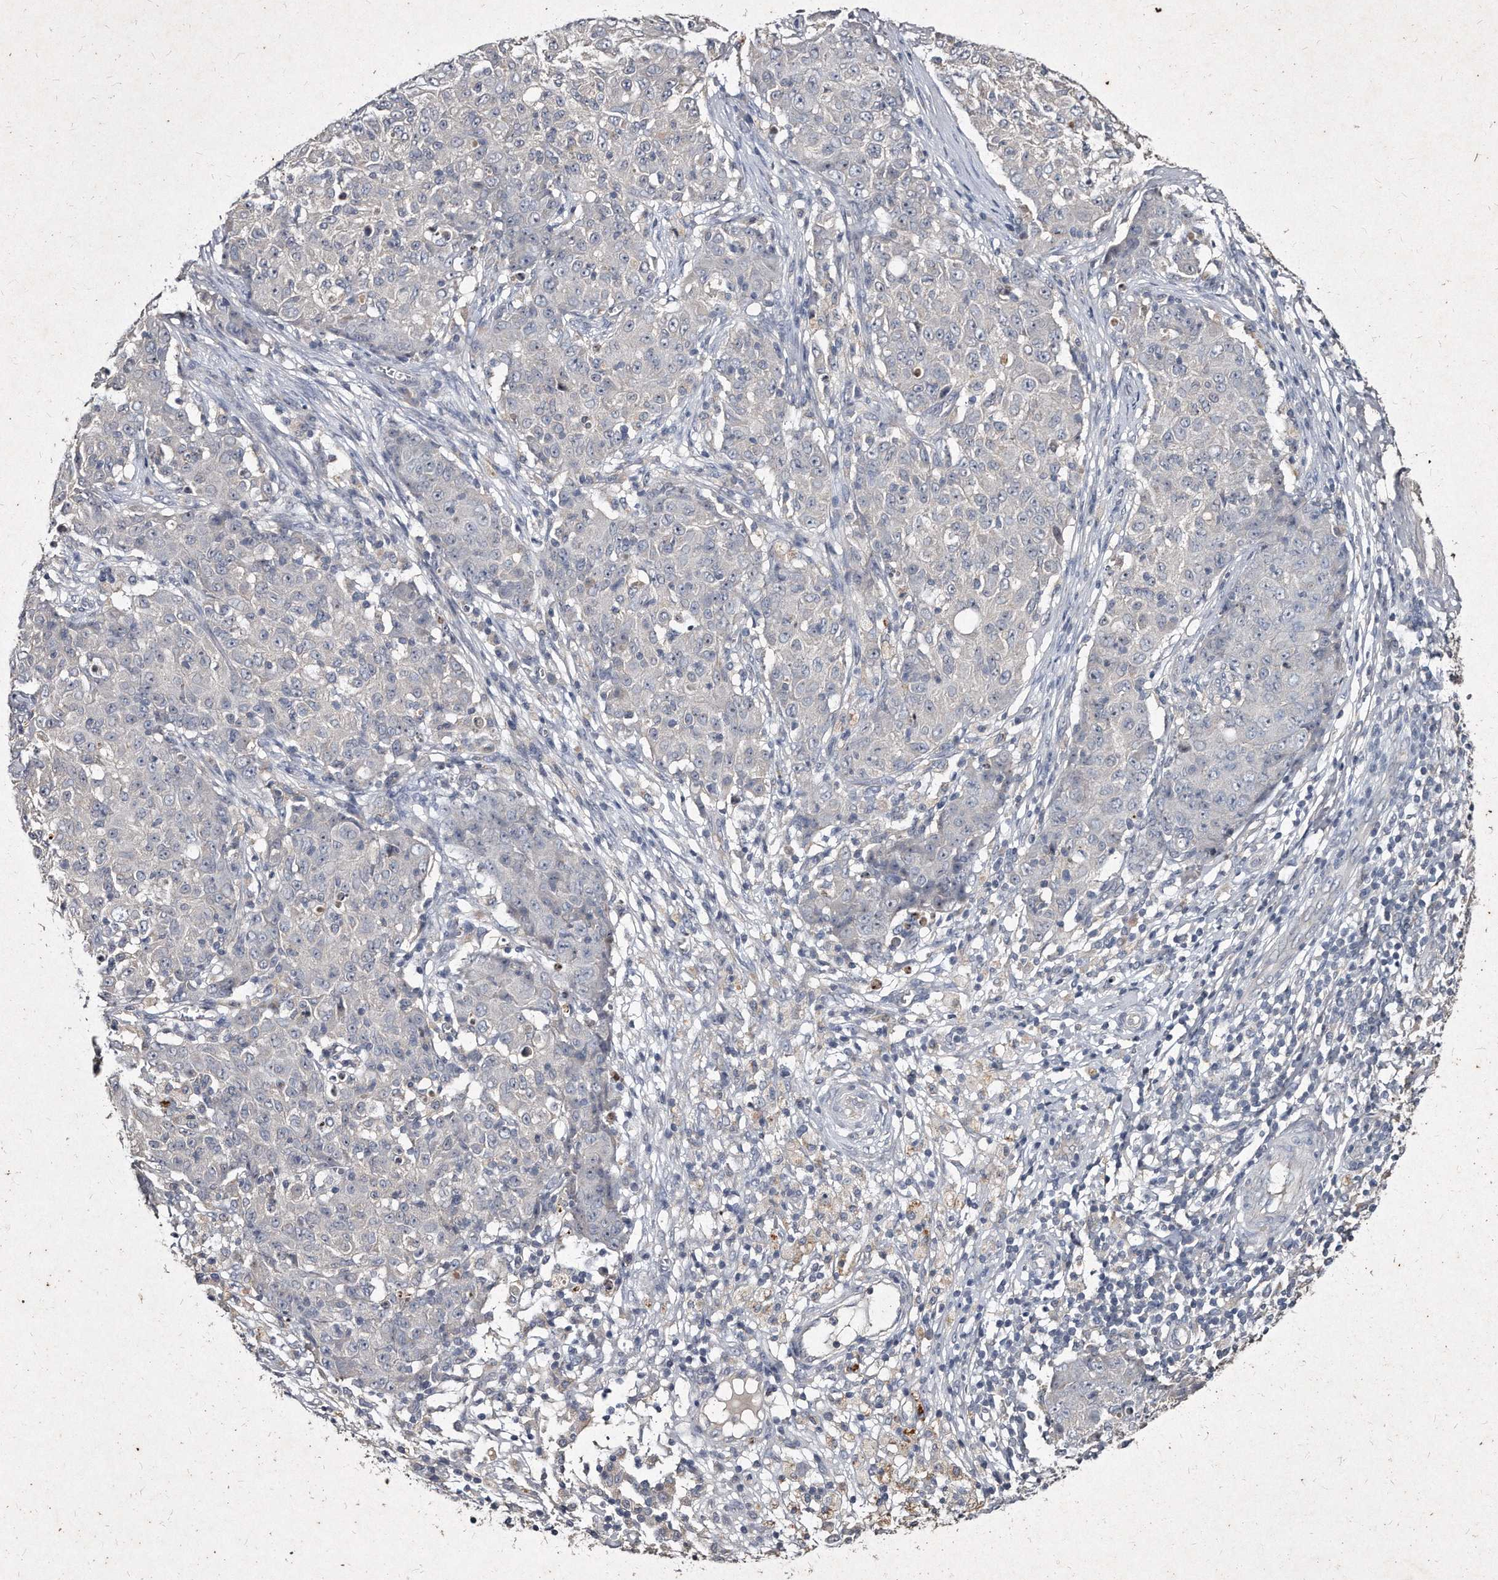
{"staining": {"intensity": "negative", "quantity": "none", "location": "none"}, "tissue": "ovarian cancer", "cell_type": "Tumor cells", "image_type": "cancer", "snomed": [{"axis": "morphology", "description": "Carcinoma, endometroid"}, {"axis": "topography", "description": "Ovary"}], "caption": "Image shows no protein positivity in tumor cells of endometroid carcinoma (ovarian) tissue. The staining was performed using DAB to visualize the protein expression in brown, while the nuclei were stained in blue with hematoxylin (Magnification: 20x).", "gene": "KLHDC3", "patient": {"sex": "female", "age": 42}}